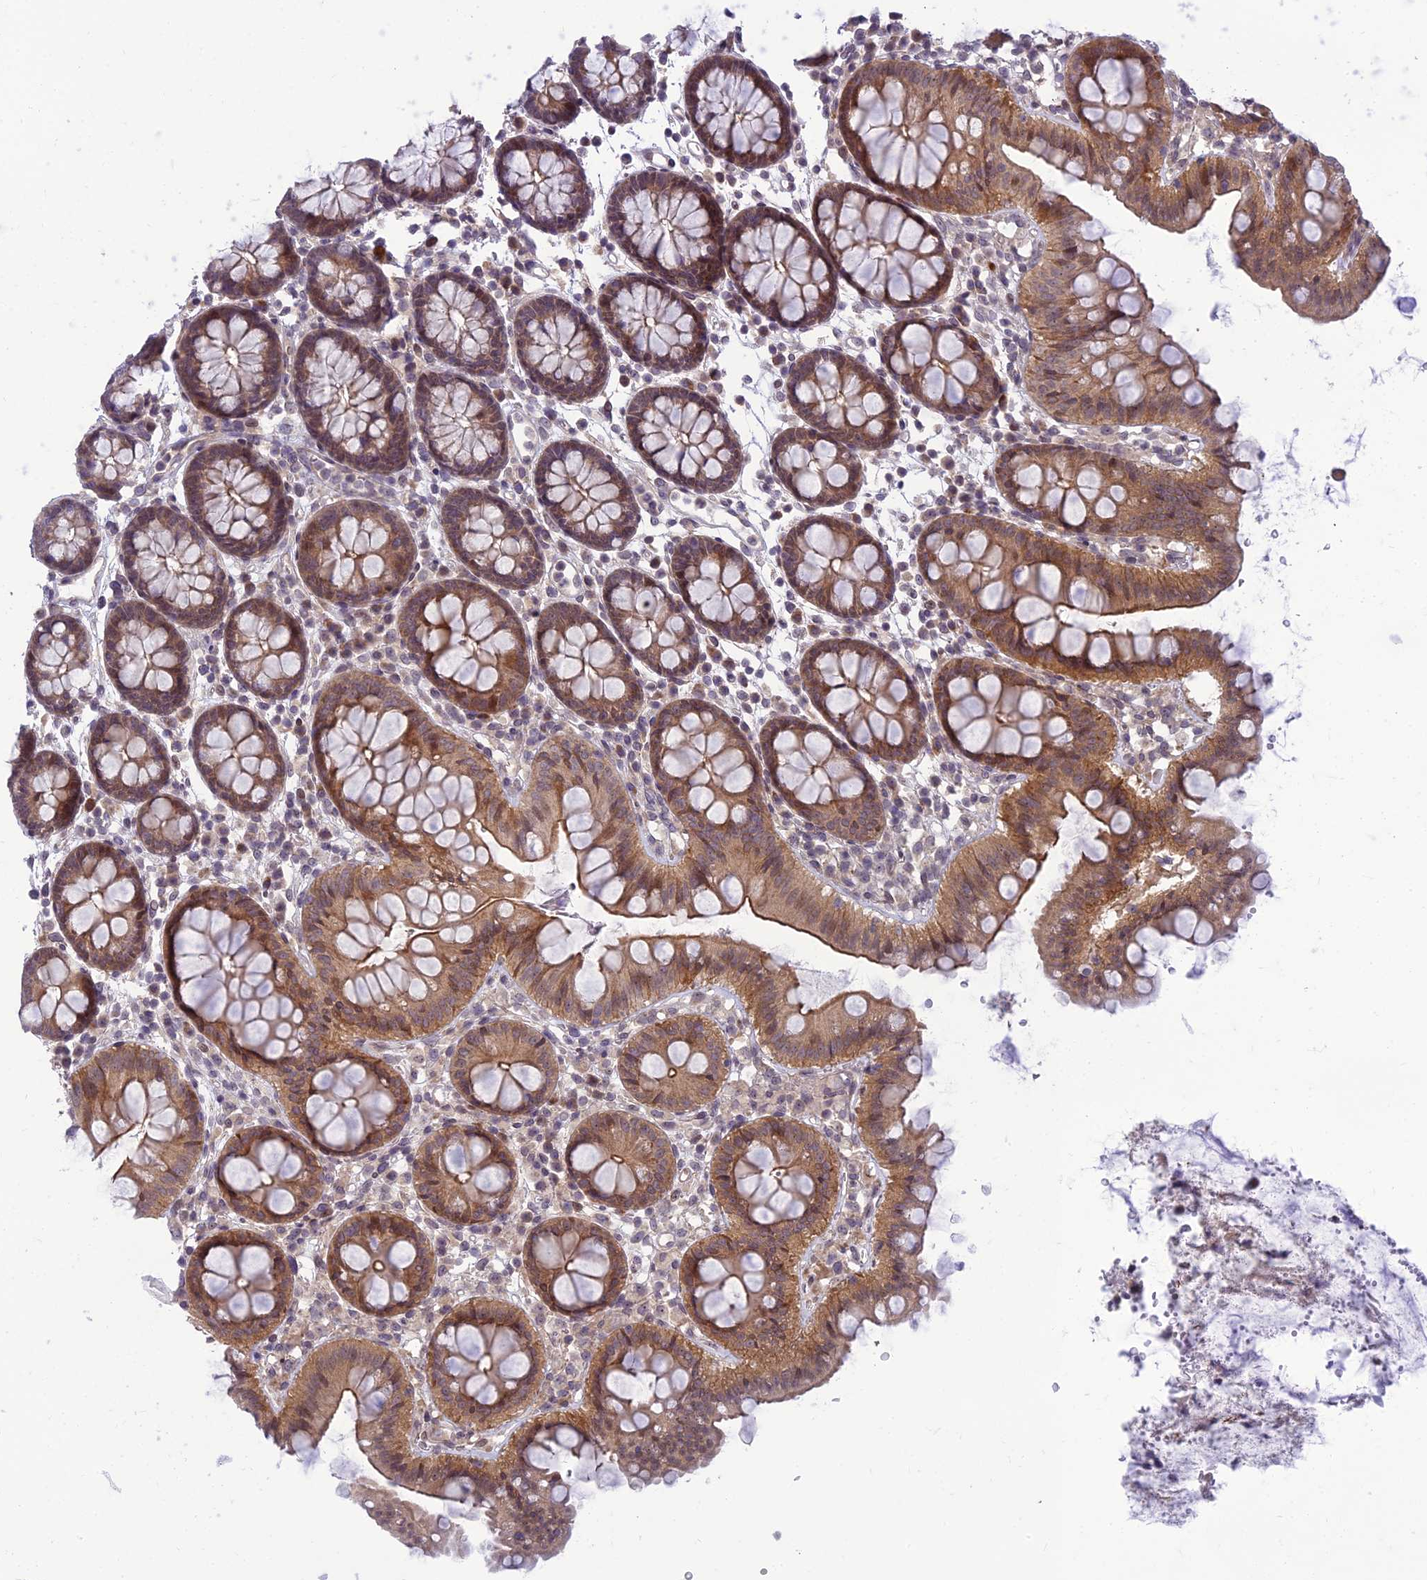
{"staining": {"intensity": "moderate", "quantity": ">75%", "location": "cytoplasmic/membranous"}, "tissue": "colon", "cell_type": "Glandular cells", "image_type": "normal", "snomed": [{"axis": "morphology", "description": "Normal tissue, NOS"}, {"axis": "topography", "description": "Colon"}], "caption": "This histopathology image demonstrates IHC staining of normal colon, with medium moderate cytoplasmic/membranous expression in about >75% of glandular cells.", "gene": "DTX2", "patient": {"sex": "male", "age": 75}}